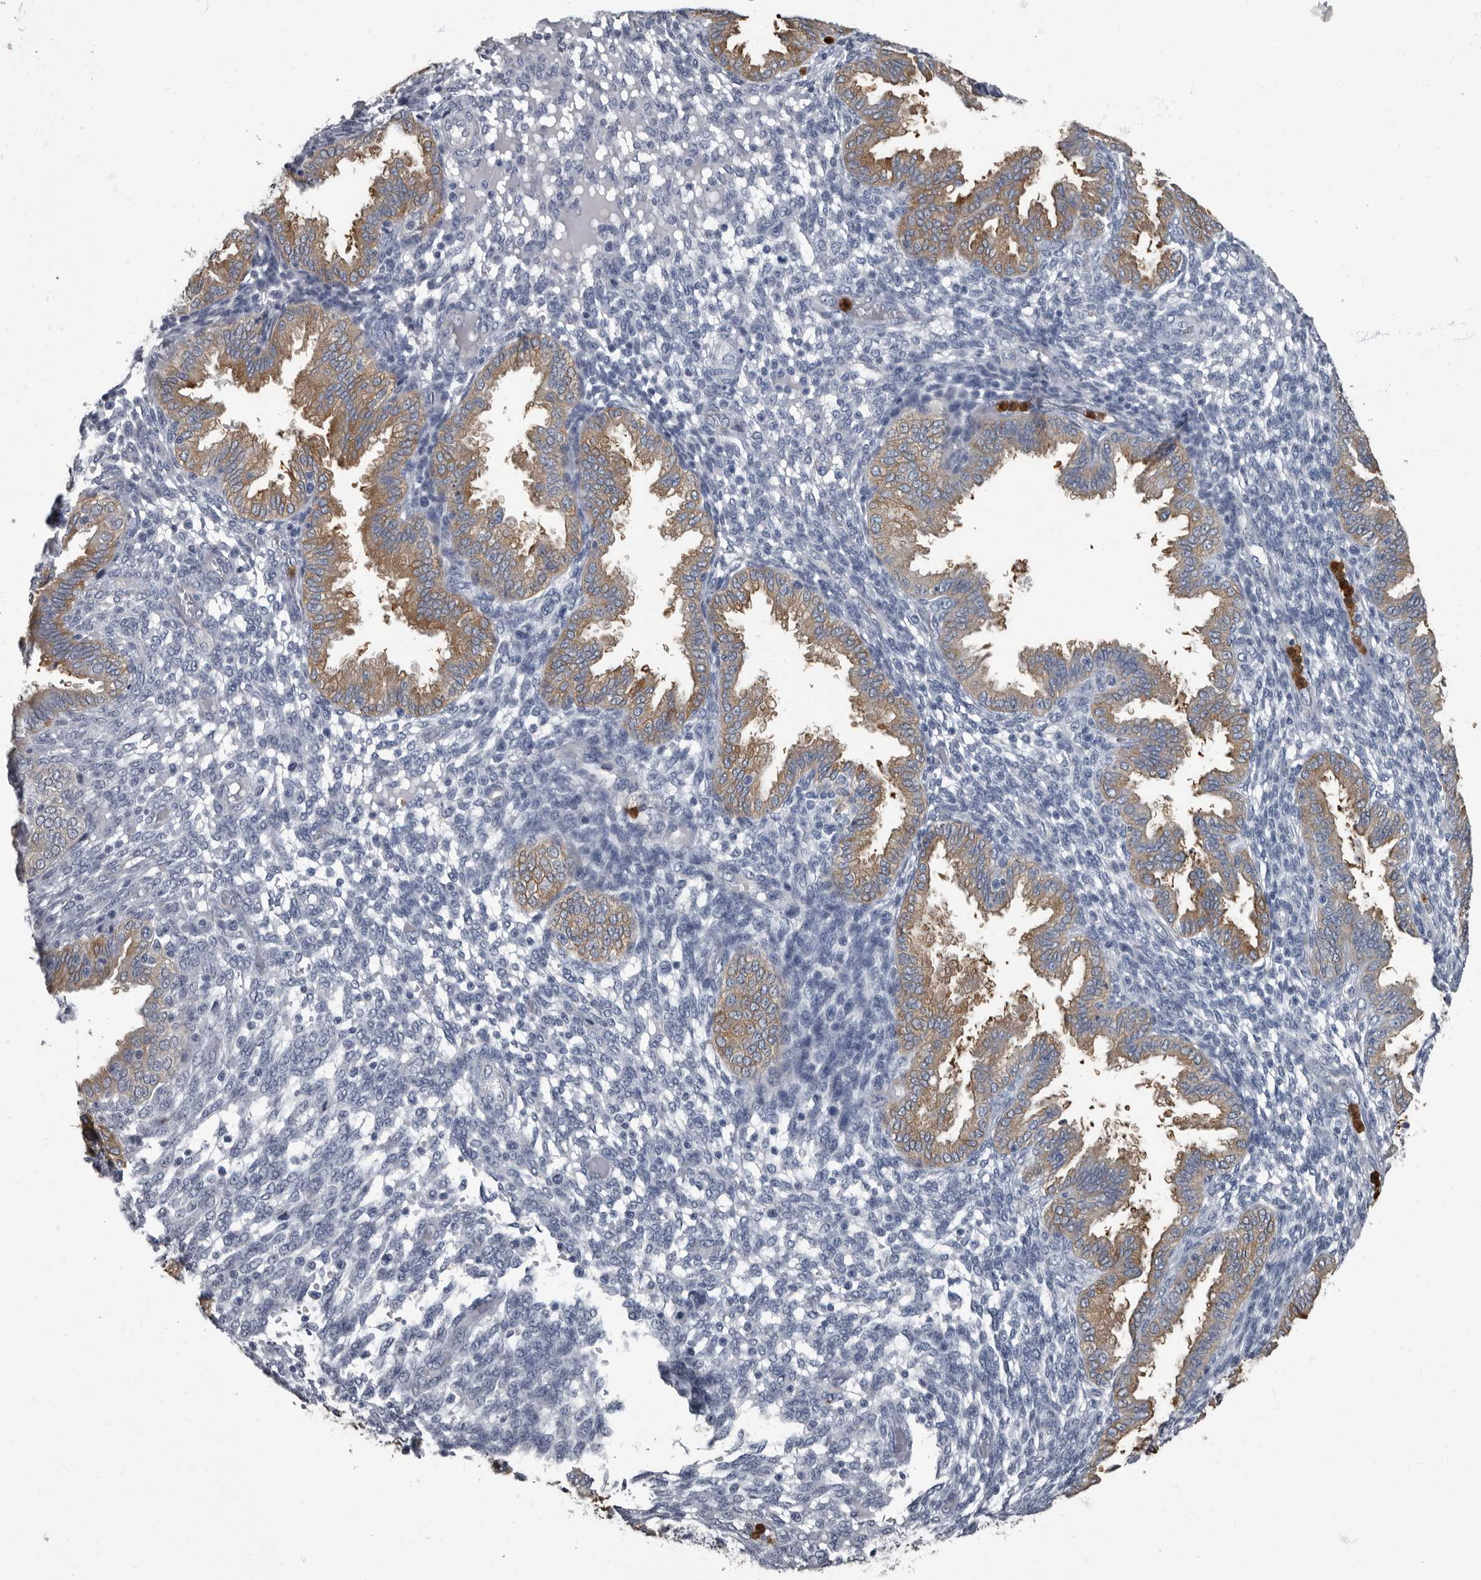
{"staining": {"intensity": "negative", "quantity": "none", "location": "none"}, "tissue": "endometrium", "cell_type": "Cells in endometrial stroma", "image_type": "normal", "snomed": [{"axis": "morphology", "description": "Normal tissue, NOS"}, {"axis": "topography", "description": "Endometrium"}], "caption": "Immunohistochemical staining of unremarkable human endometrium displays no significant positivity in cells in endometrial stroma. Brightfield microscopy of IHC stained with DAB (3,3'-diaminobenzidine) (brown) and hematoxylin (blue), captured at high magnification.", "gene": "TPD52L1", "patient": {"sex": "female", "age": 33}}